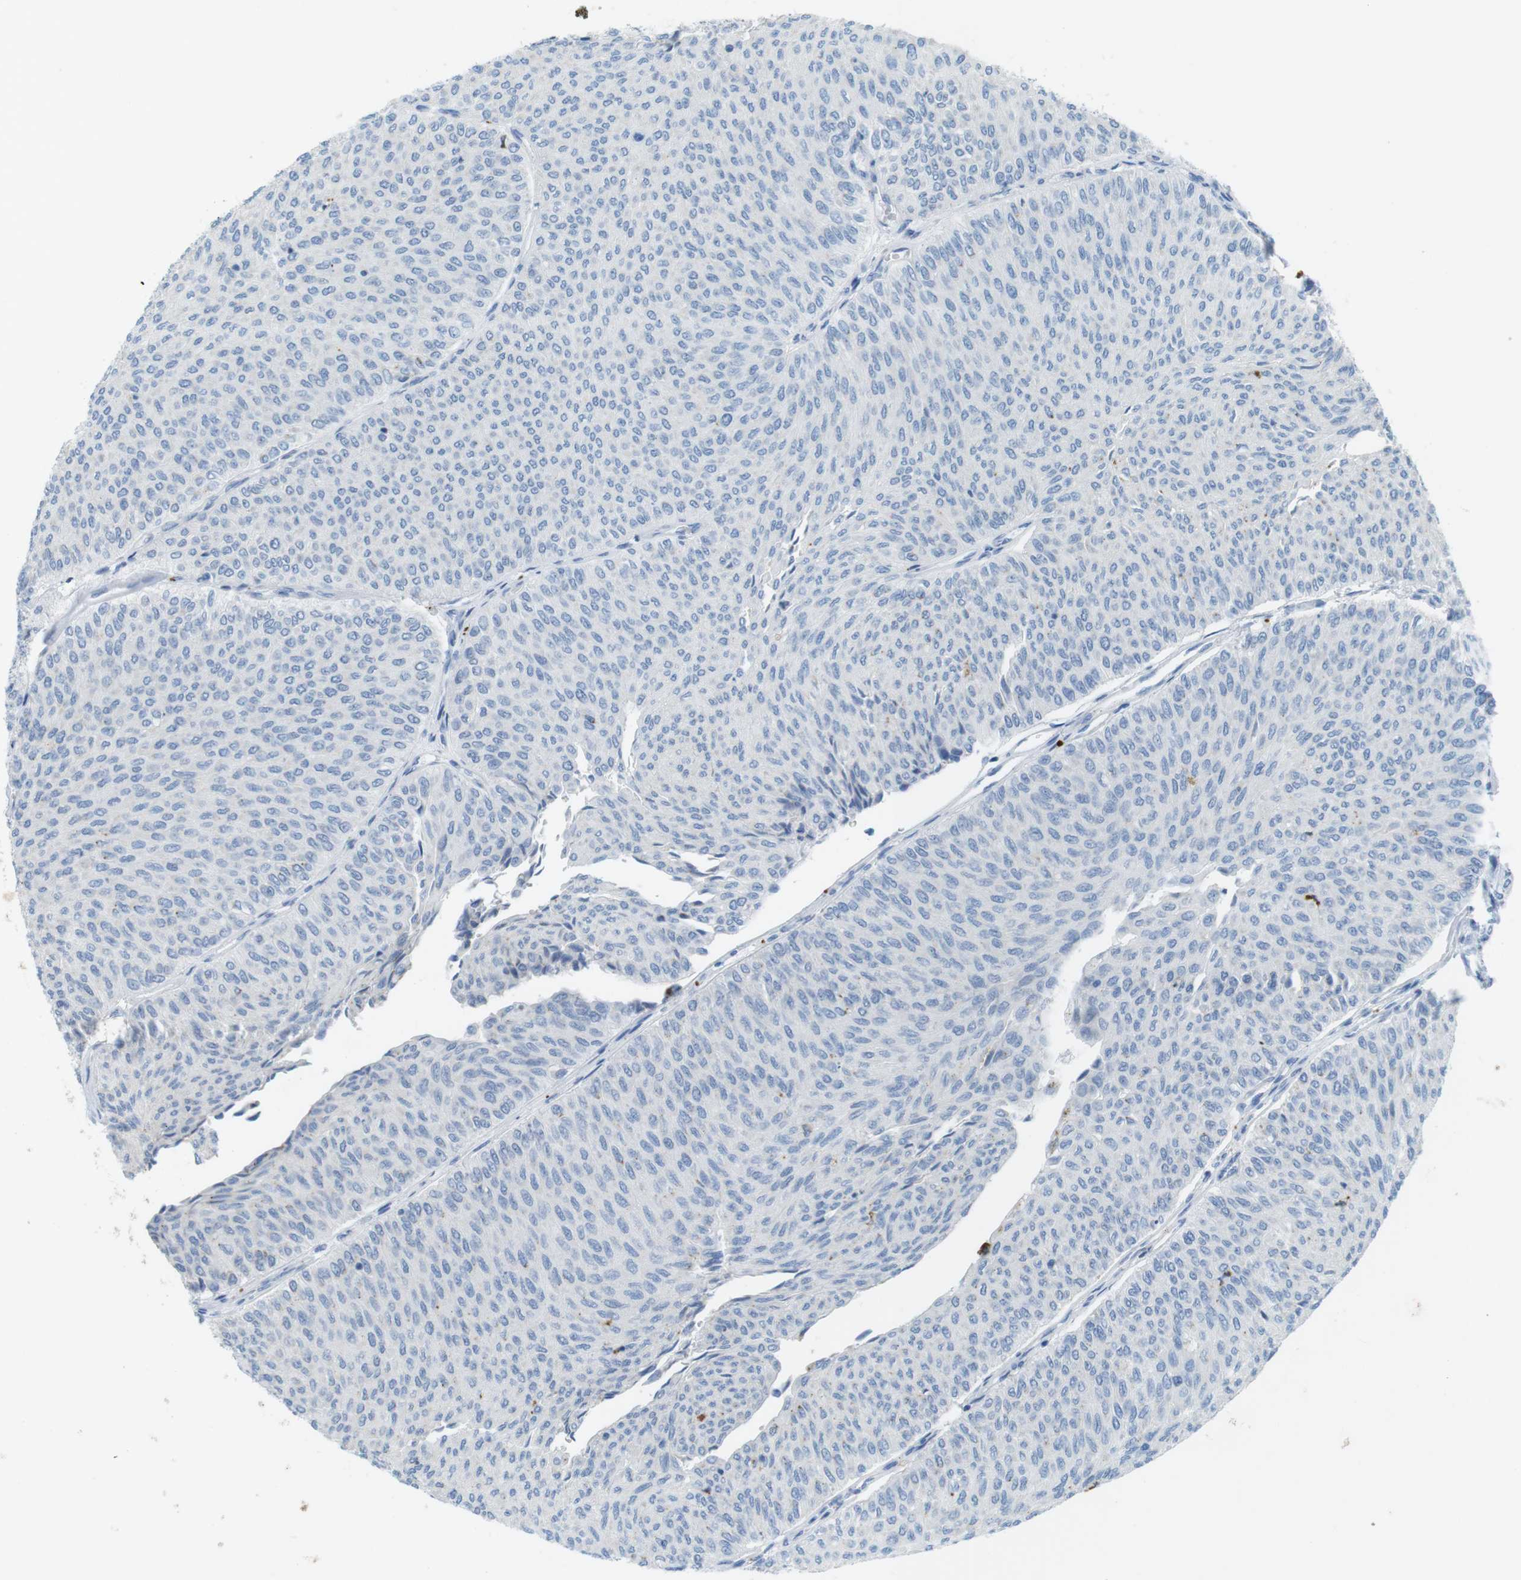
{"staining": {"intensity": "negative", "quantity": "none", "location": "none"}, "tissue": "urothelial cancer", "cell_type": "Tumor cells", "image_type": "cancer", "snomed": [{"axis": "morphology", "description": "Urothelial carcinoma, Low grade"}, {"axis": "topography", "description": "Urinary bladder"}], "caption": "An immunohistochemistry (IHC) image of urothelial cancer is shown. There is no staining in tumor cells of urothelial cancer.", "gene": "YIPF1", "patient": {"sex": "male", "age": 78}}